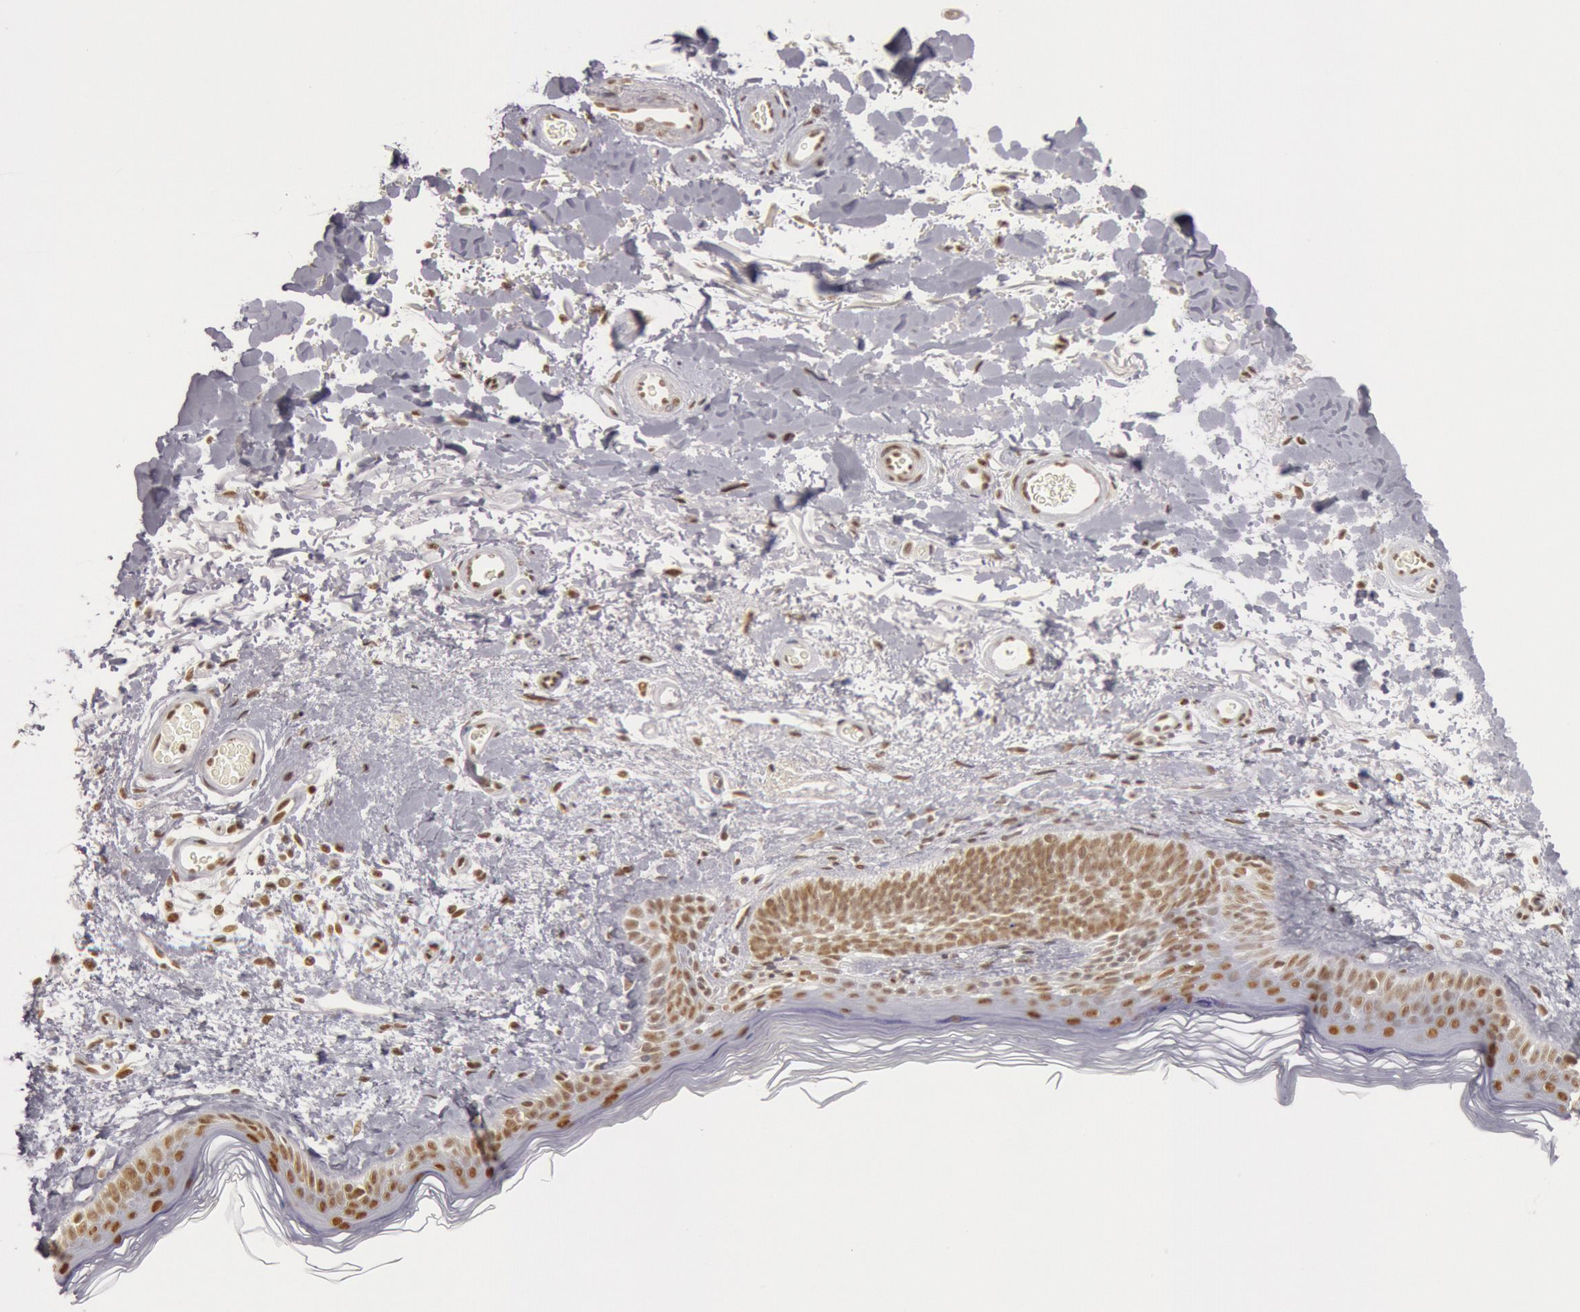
{"staining": {"intensity": "moderate", "quantity": ">75%", "location": "nuclear"}, "tissue": "skin", "cell_type": "Fibroblasts", "image_type": "normal", "snomed": [{"axis": "morphology", "description": "Normal tissue, NOS"}, {"axis": "topography", "description": "Skin"}], "caption": "Immunohistochemical staining of unremarkable human skin exhibits >75% levels of moderate nuclear protein expression in approximately >75% of fibroblasts.", "gene": "ESS2", "patient": {"sex": "male", "age": 63}}